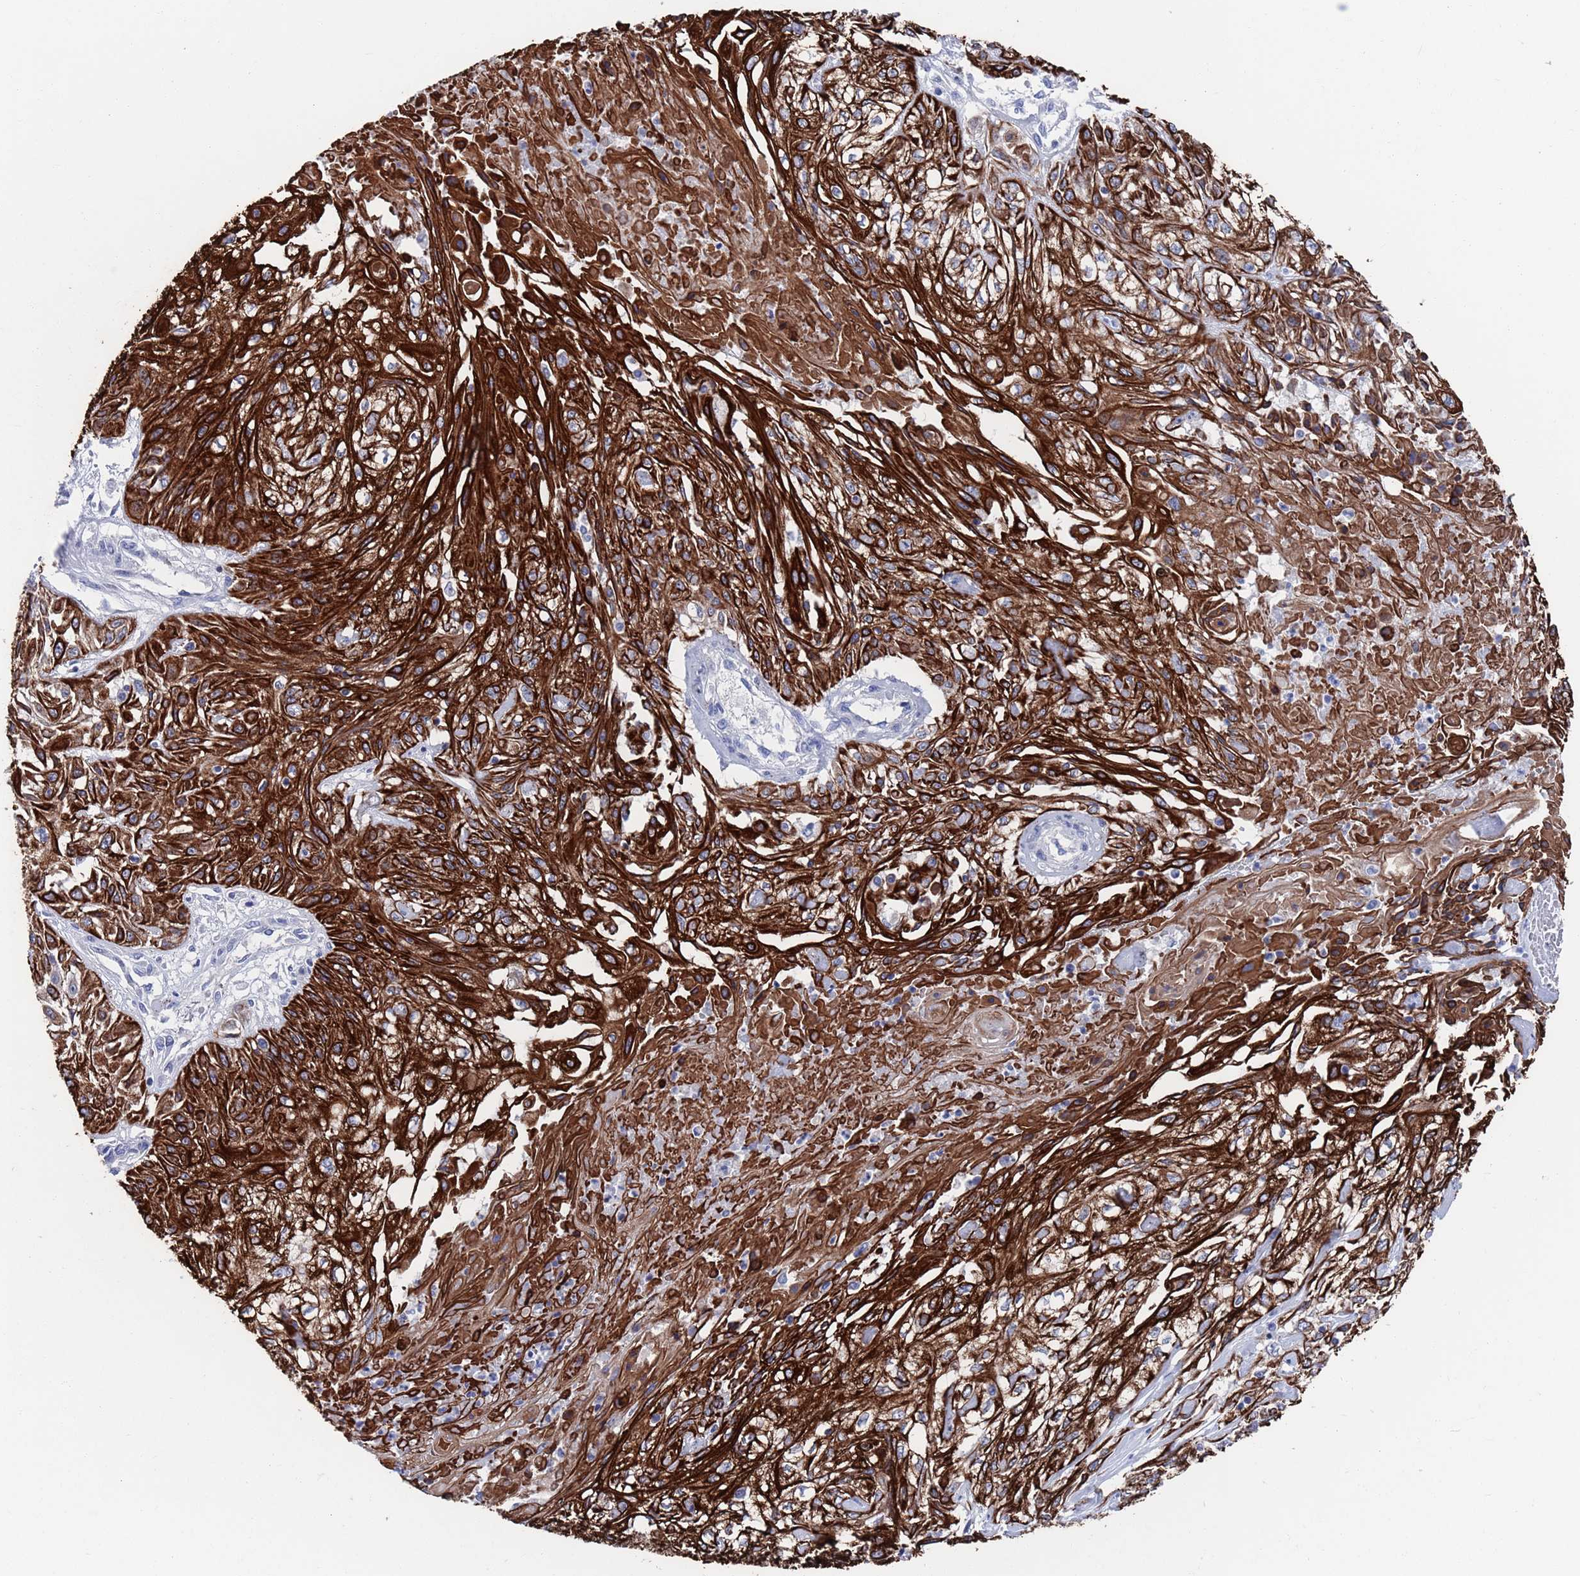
{"staining": {"intensity": "strong", "quantity": ">75%", "location": "cytoplasmic/membranous"}, "tissue": "skin cancer", "cell_type": "Tumor cells", "image_type": "cancer", "snomed": [{"axis": "morphology", "description": "Squamous cell carcinoma, NOS"}, {"axis": "morphology", "description": "Squamous cell carcinoma, metastatic, NOS"}, {"axis": "topography", "description": "Skin"}, {"axis": "topography", "description": "Lymph node"}], "caption": "Human skin cancer stained for a protein (brown) displays strong cytoplasmic/membranous positive expression in about >75% of tumor cells.", "gene": "MTMR2", "patient": {"sex": "male", "age": 75}}